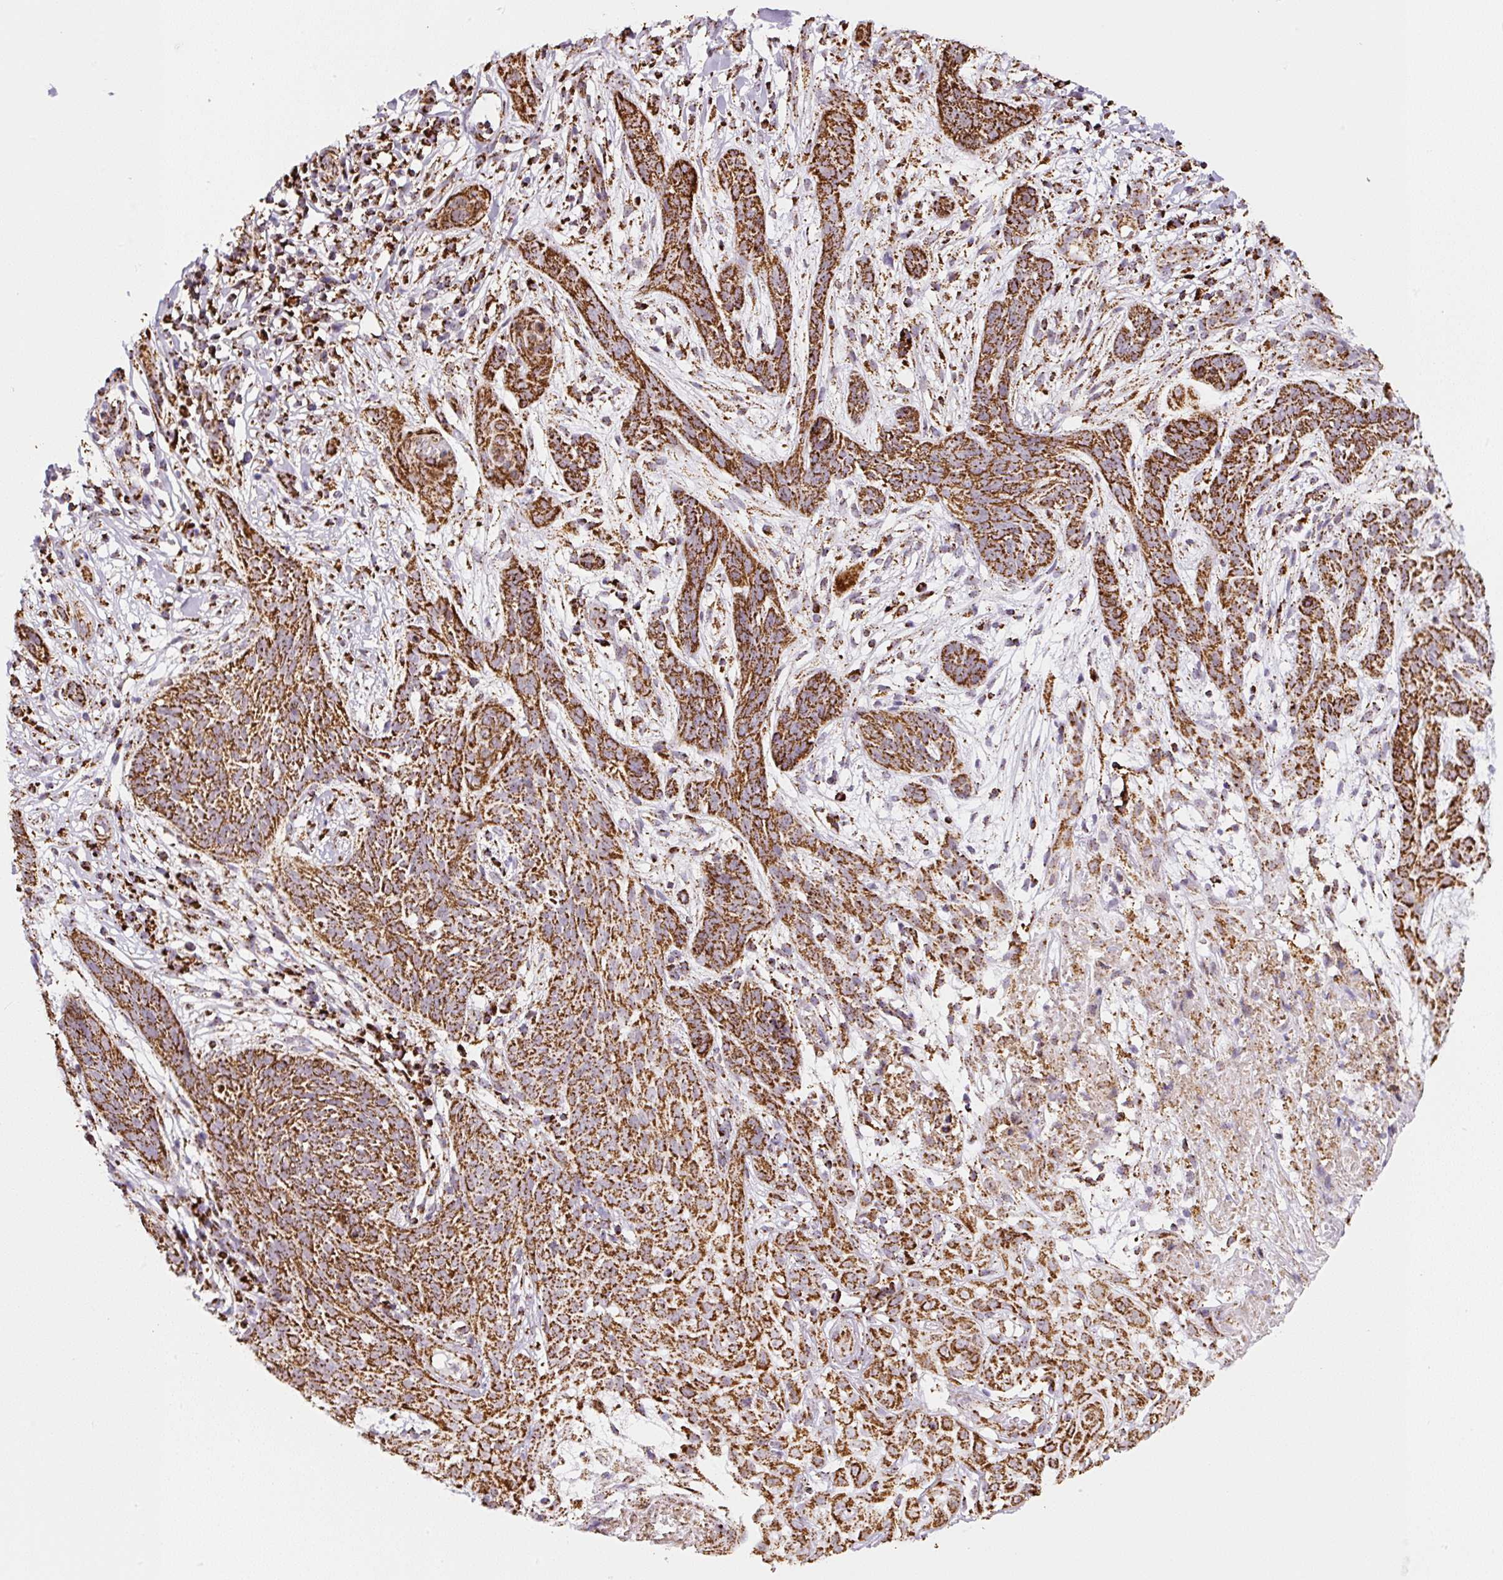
{"staining": {"intensity": "strong", "quantity": ">75%", "location": "cytoplasmic/membranous"}, "tissue": "skin cancer", "cell_type": "Tumor cells", "image_type": "cancer", "snomed": [{"axis": "morphology", "description": "Basal cell carcinoma"}, {"axis": "topography", "description": "Skin"}, {"axis": "topography", "description": "Skin, foot"}], "caption": "This photomicrograph reveals immunohistochemistry (IHC) staining of skin cancer, with high strong cytoplasmic/membranous staining in approximately >75% of tumor cells.", "gene": "ATP5F1A", "patient": {"sex": "female", "age": 86}}